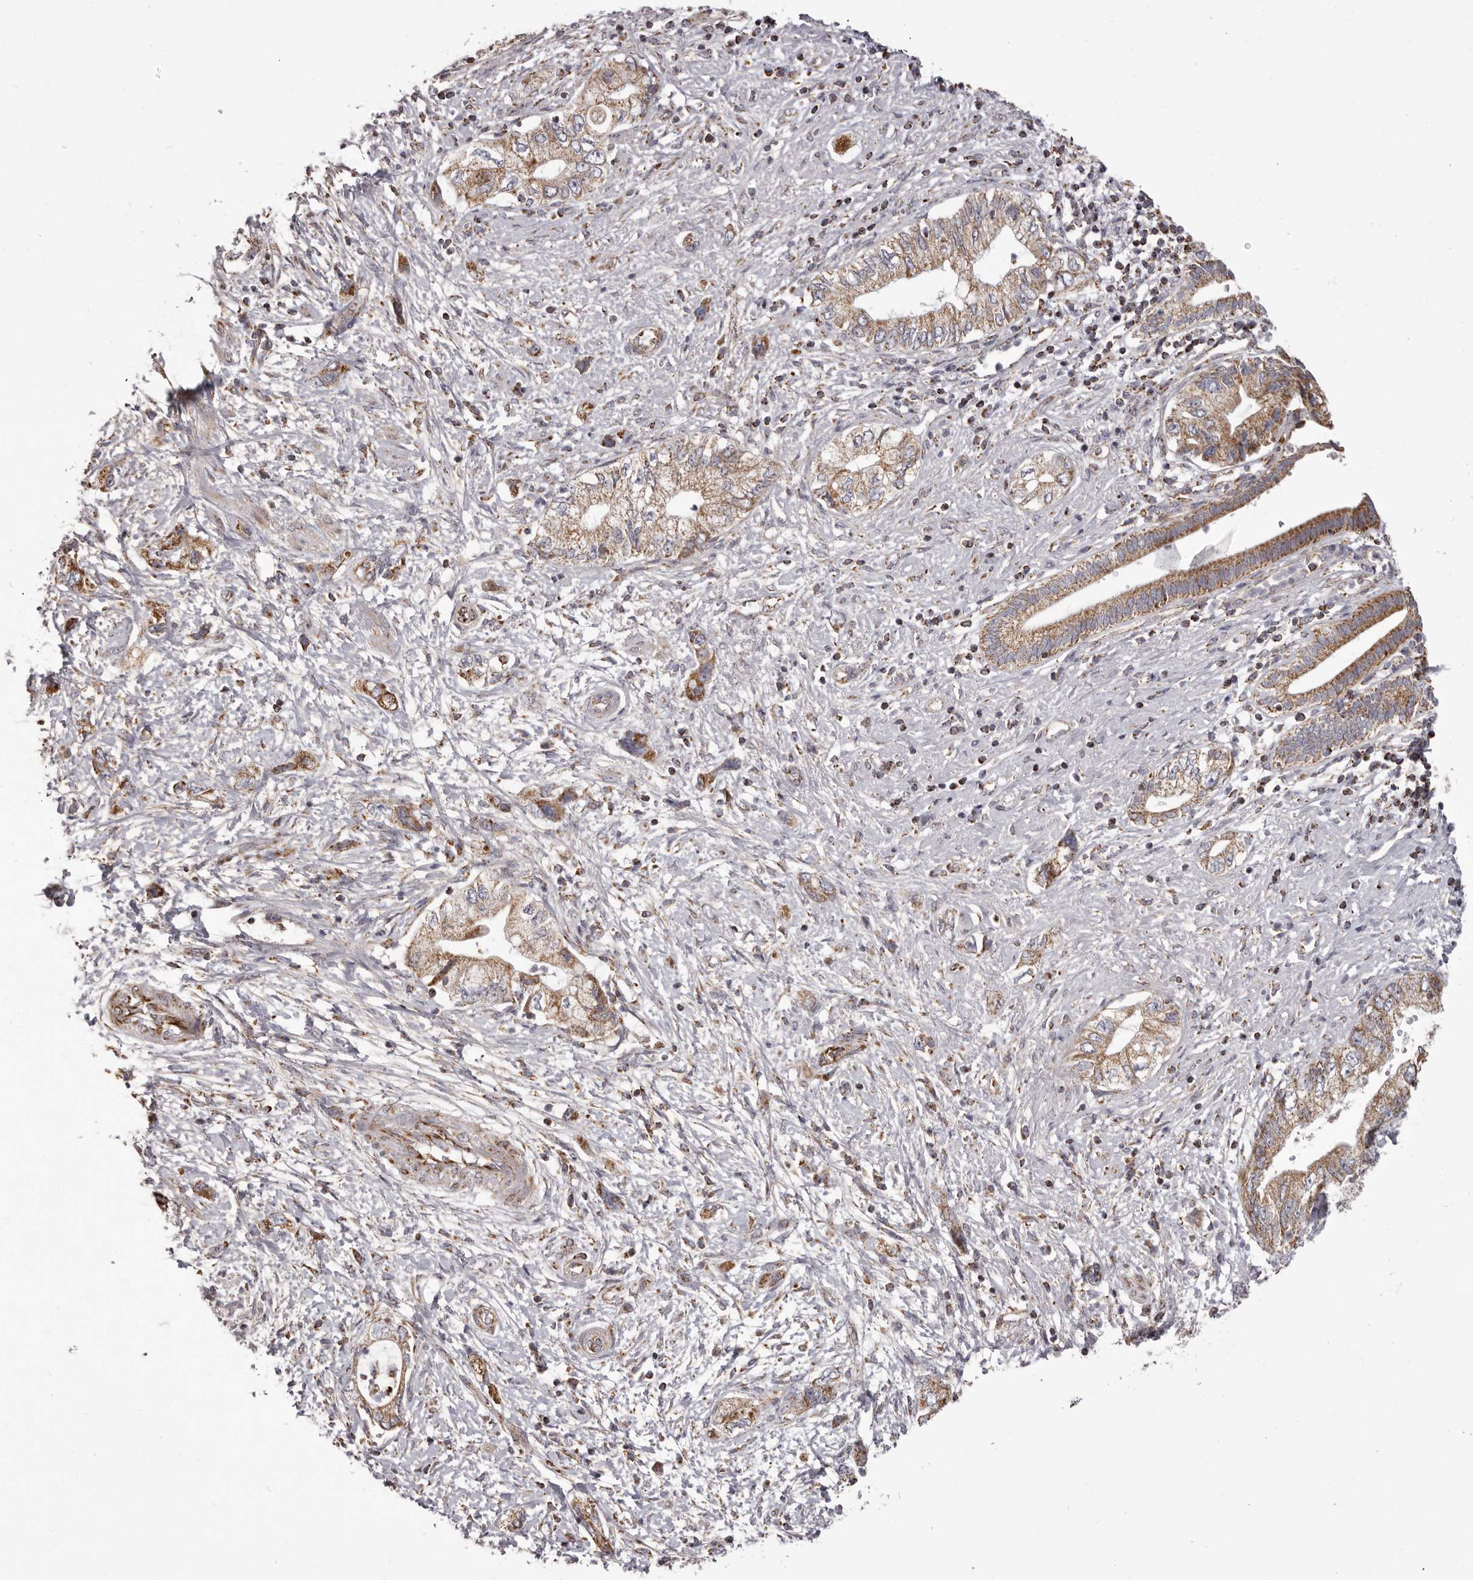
{"staining": {"intensity": "weak", "quantity": ">75%", "location": "cytoplasmic/membranous"}, "tissue": "pancreatic cancer", "cell_type": "Tumor cells", "image_type": "cancer", "snomed": [{"axis": "morphology", "description": "Adenocarcinoma, NOS"}, {"axis": "topography", "description": "Pancreas"}], "caption": "IHC (DAB (3,3'-diaminobenzidine)) staining of adenocarcinoma (pancreatic) reveals weak cytoplasmic/membranous protein expression in approximately >75% of tumor cells.", "gene": "CHRM2", "patient": {"sex": "female", "age": 73}}